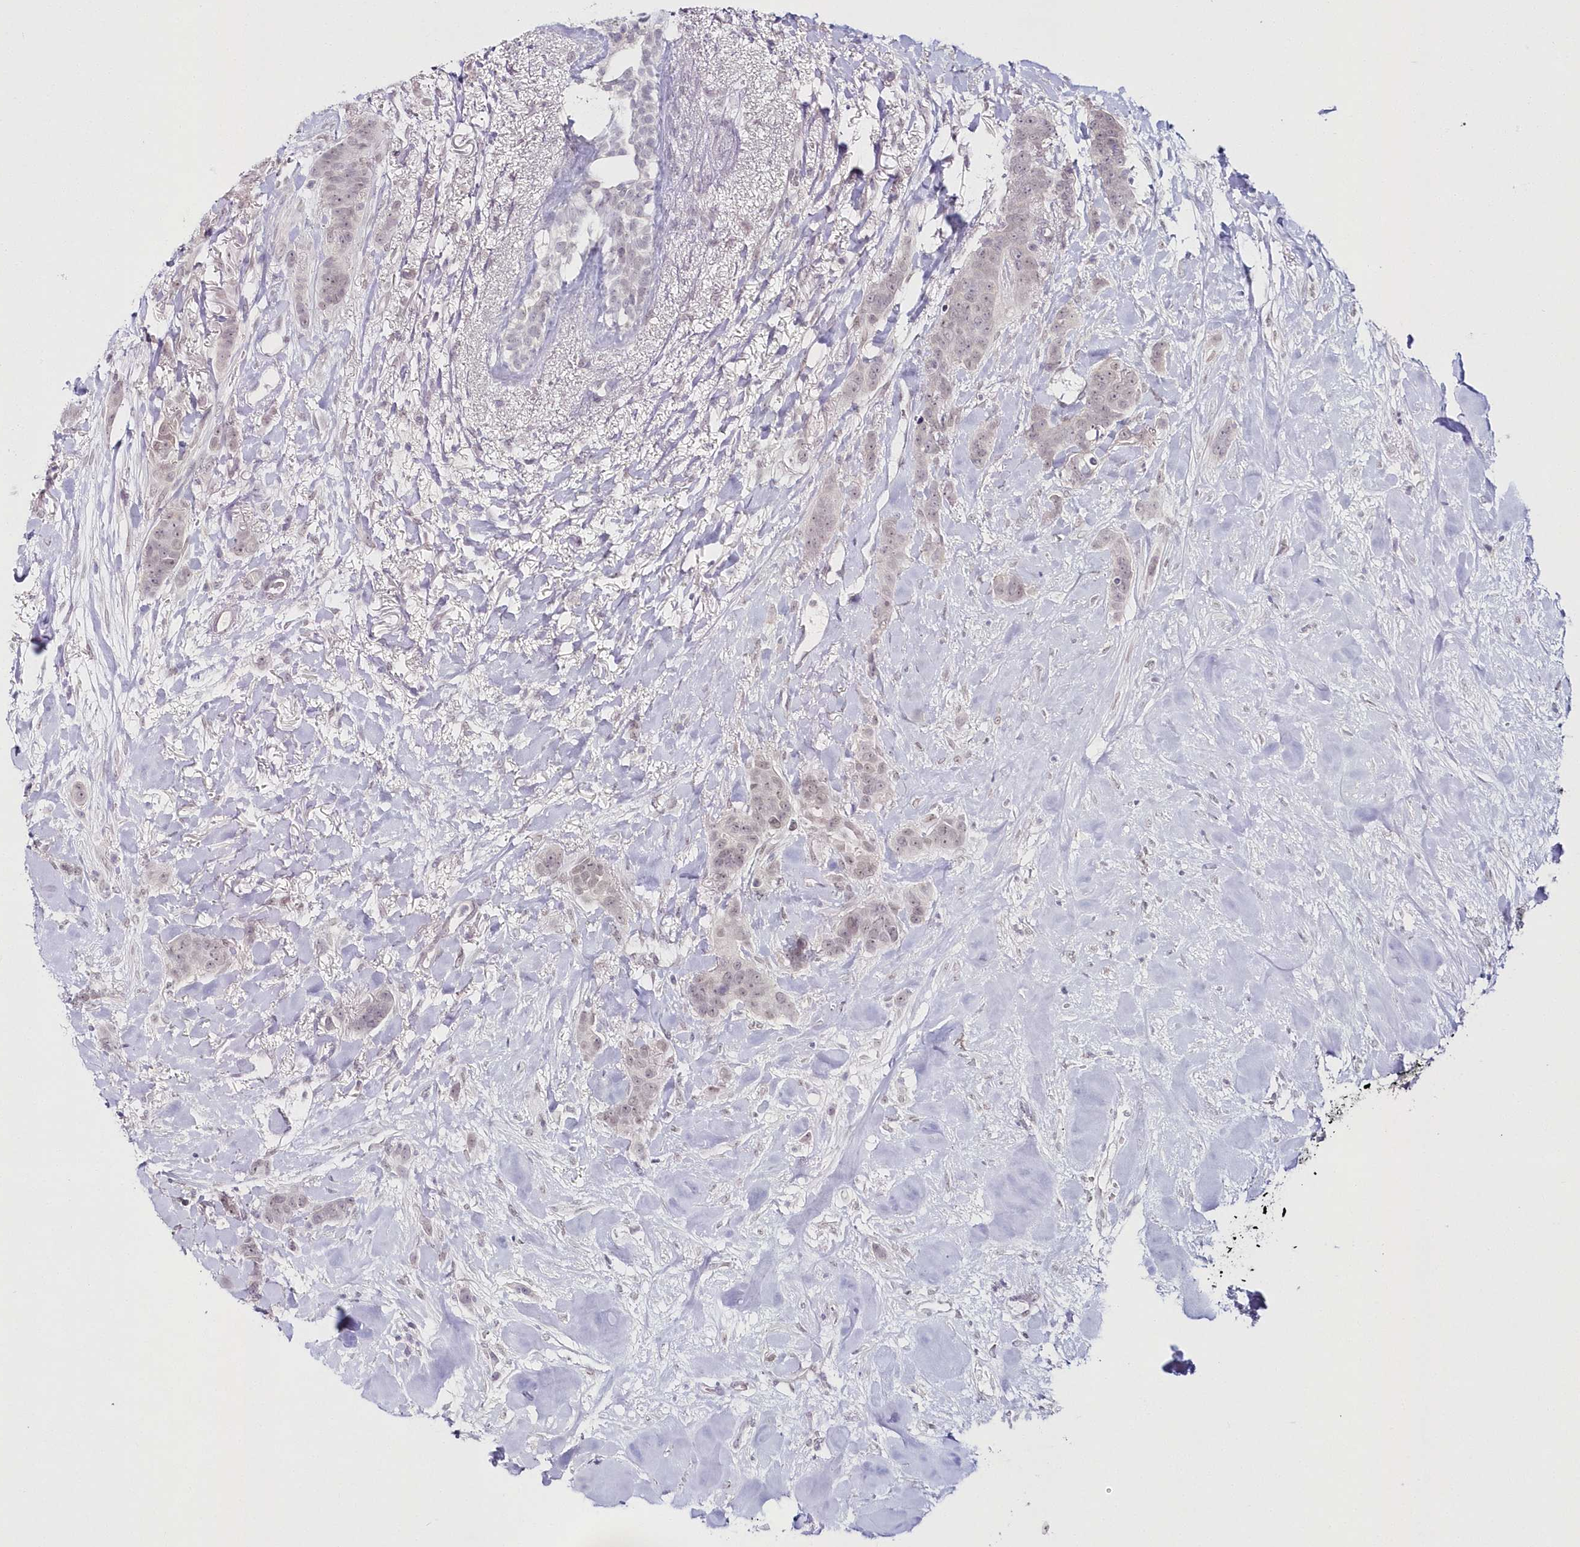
{"staining": {"intensity": "weak", "quantity": "<25%", "location": "nuclear"}, "tissue": "breast cancer", "cell_type": "Tumor cells", "image_type": "cancer", "snomed": [{"axis": "morphology", "description": "Duct carcinoma"}, {"axis": "topography", "description": "Breast"}], "caption": "Photomicrograph shows no significant protein staining in tumor cells of breast cancer.", "gene": "HYCC2", "patient": {"sex": "female", "age": 40}}